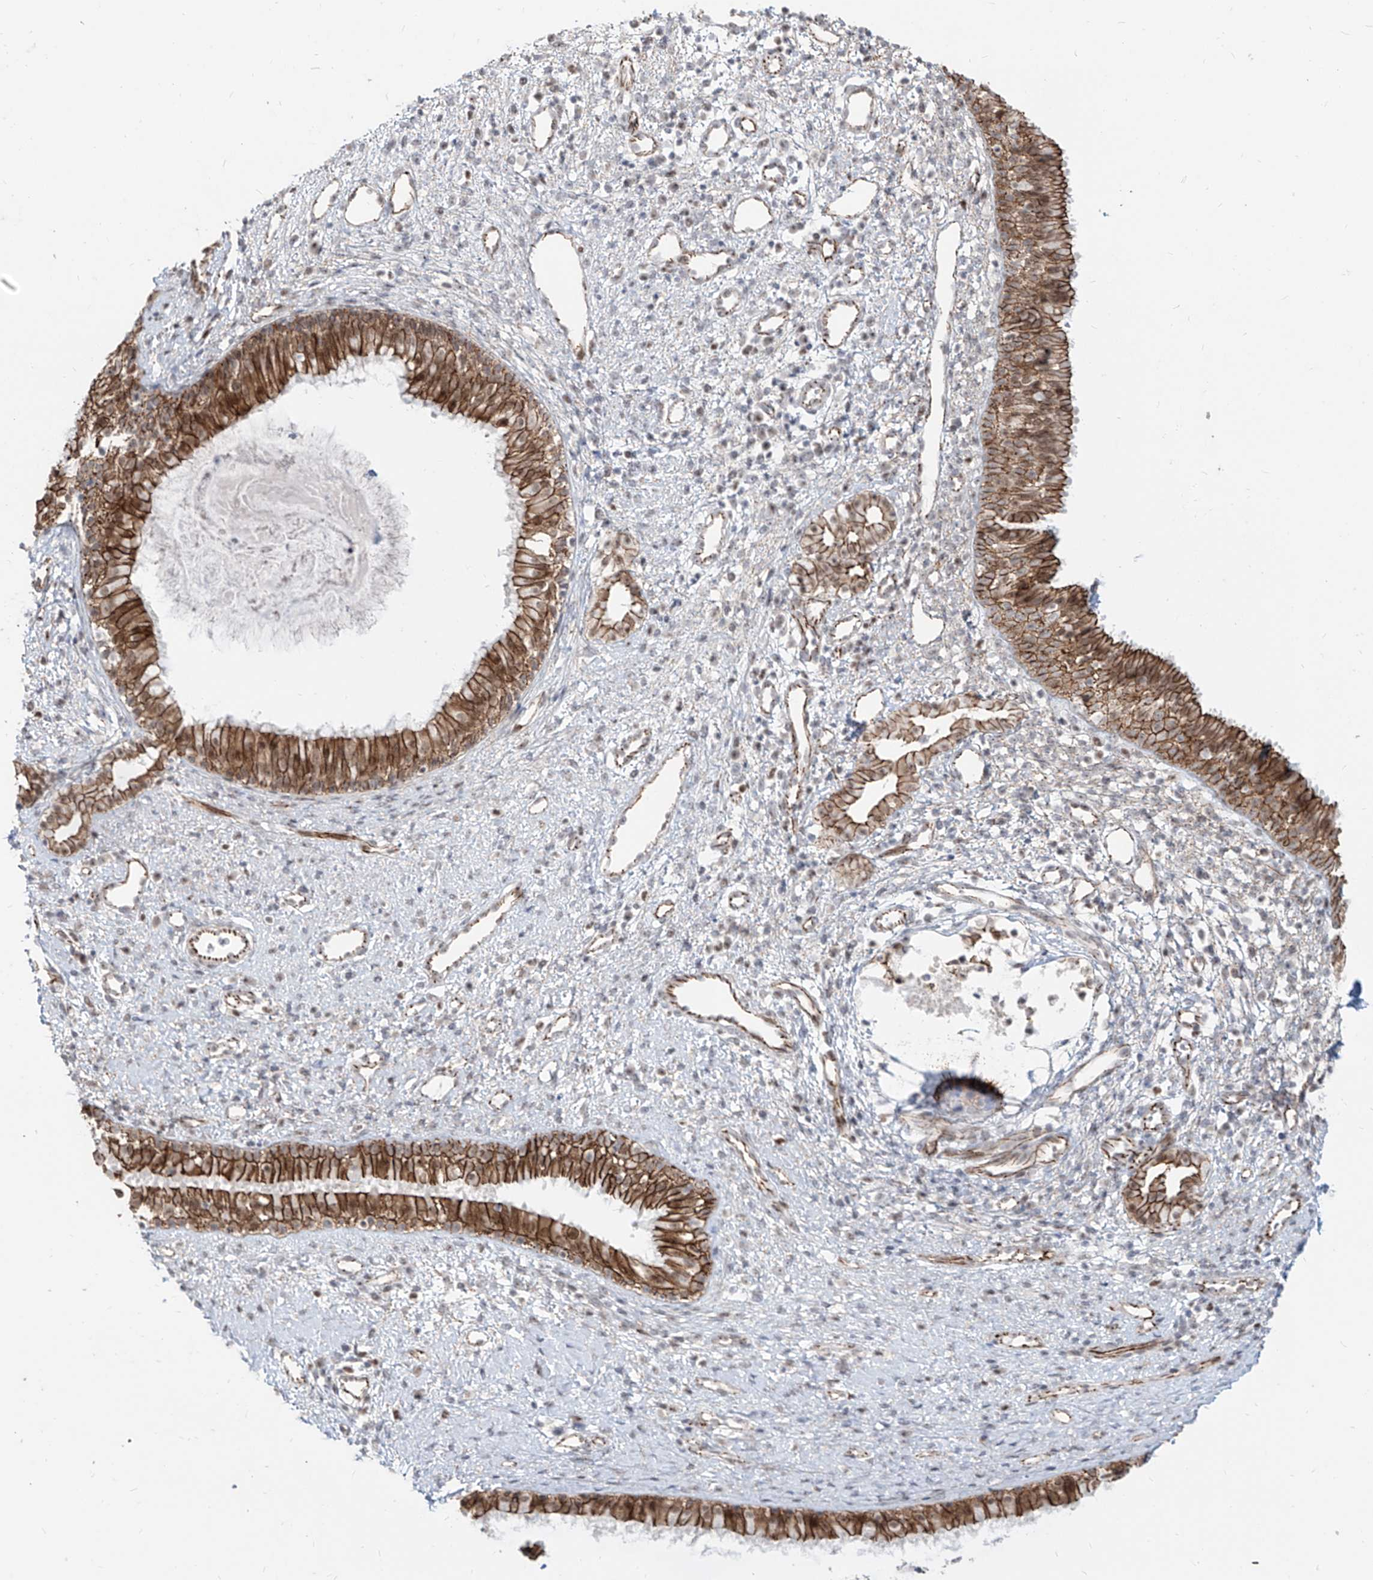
{"staining": {"intensity": "moderate", "quantity": ">75%", "location": "cytoplasmic/membranous,nuclear"}, "tissue": "nasopharynx", "cell_type": "Respiratory epithelial cells", "image_type": "normal", "snomed": [{"axis": "morphology", "description": "Normal tissue, NOS"}, {"axis": "topography", "description": "Nasopharynx"}], "caption": "DAB (3,3'-diaminobenzidine) immunohistochemical staining of normal nasopharynx shows moderate cytoplasmic/membranous,nuclear protein positivity in approximately >75% of respiratory epithelial cells.", "gene": "ZNF710", "patient": {"sex": "male", "age": 22}}